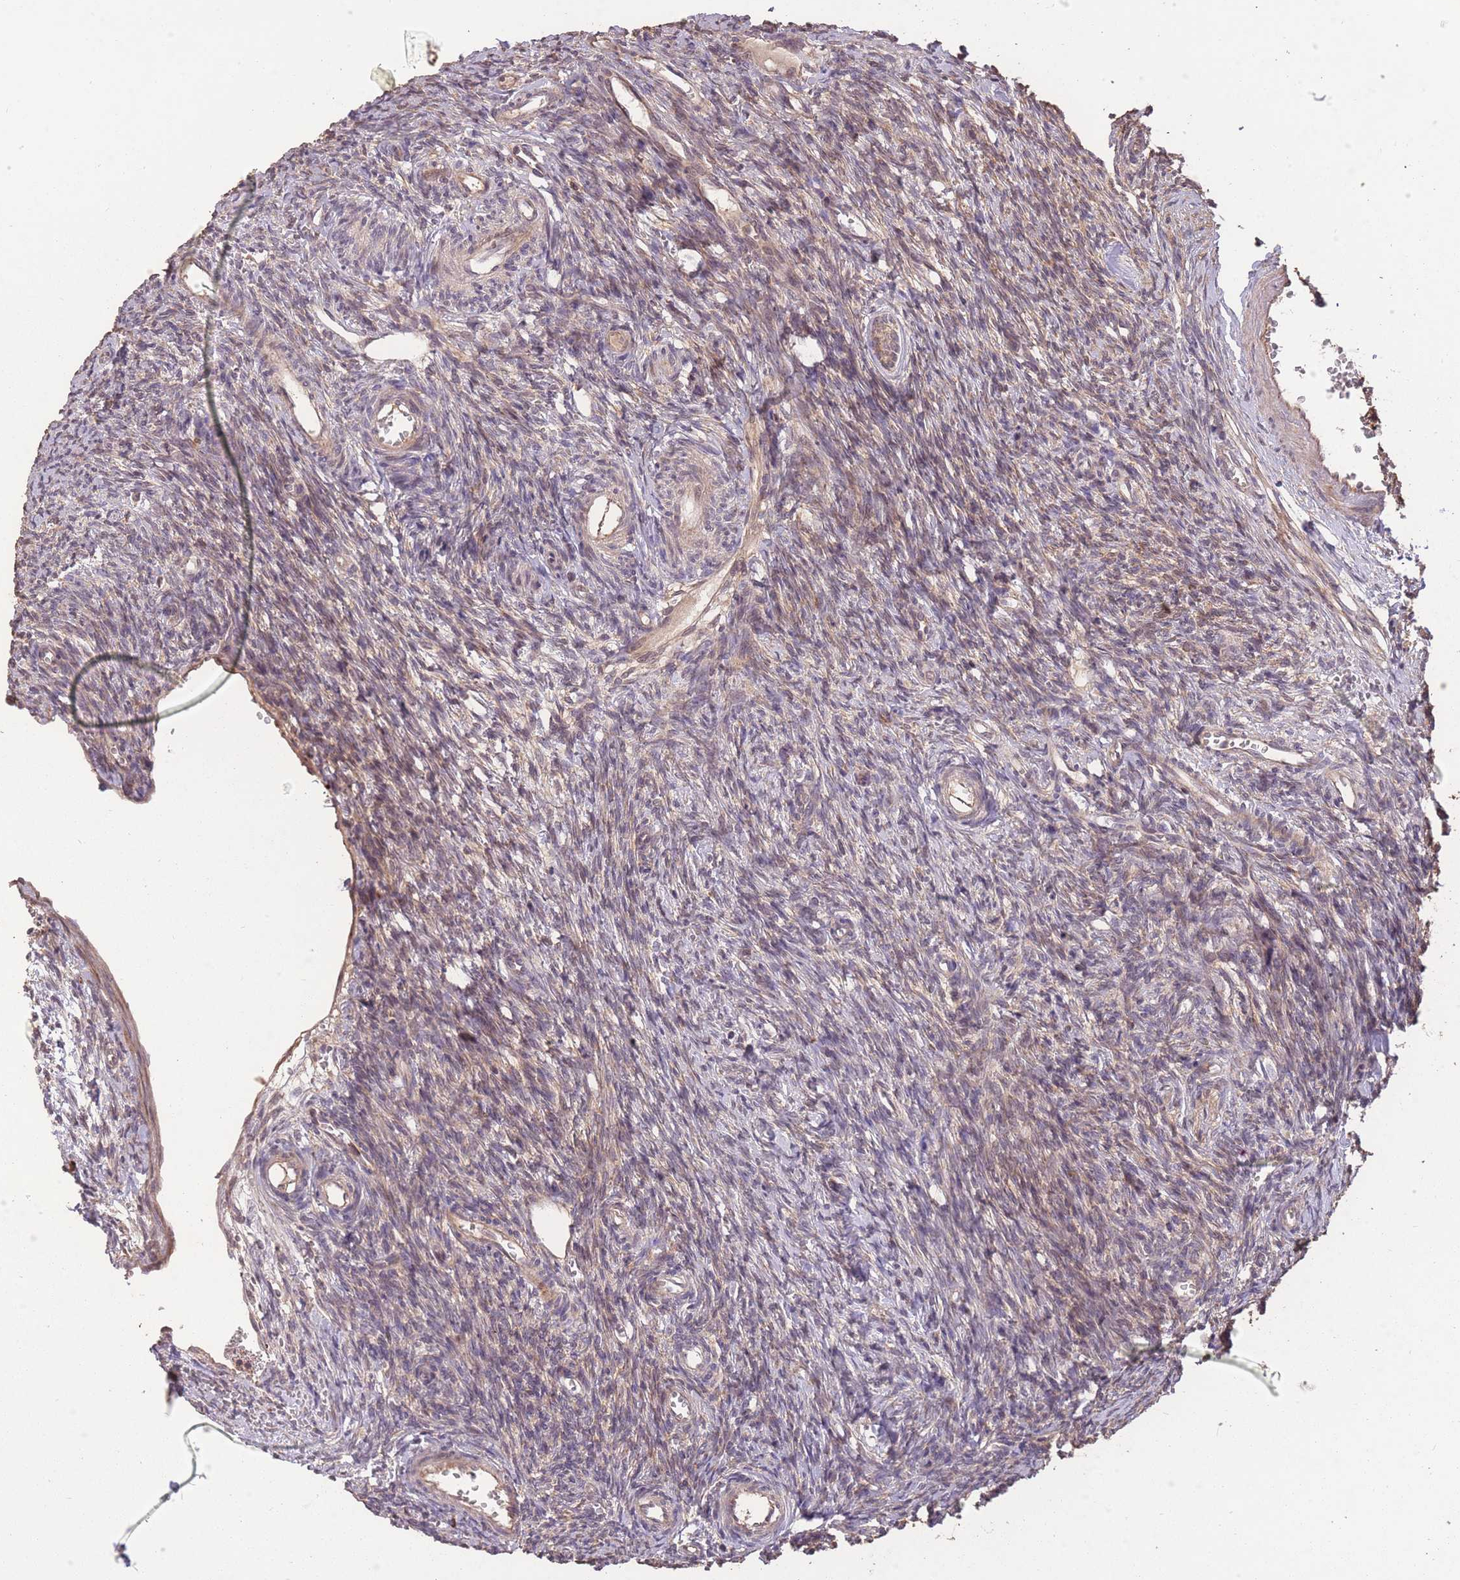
{"staining": {"intensity": "moderate", "quantity": ">75%", "location": "cytoplasmic/membranous"}, "tissue": "ovary", "cell_type": "Follicle cells", "image_type": "normal", "snomed": [{"axis": "morphology", "description": "Normal tissue, NOS"}, {"axis": "topography", "description": "Ovary"}], "caption": "This micrograph exhibits IHC staining of unremarkable human ovary, with medium moderate cytoplasmic/membranous positivity in approximately >75% of follicle cells.", "gene": "ERBB3", "patient": {"sex": "female", "age": 39}}